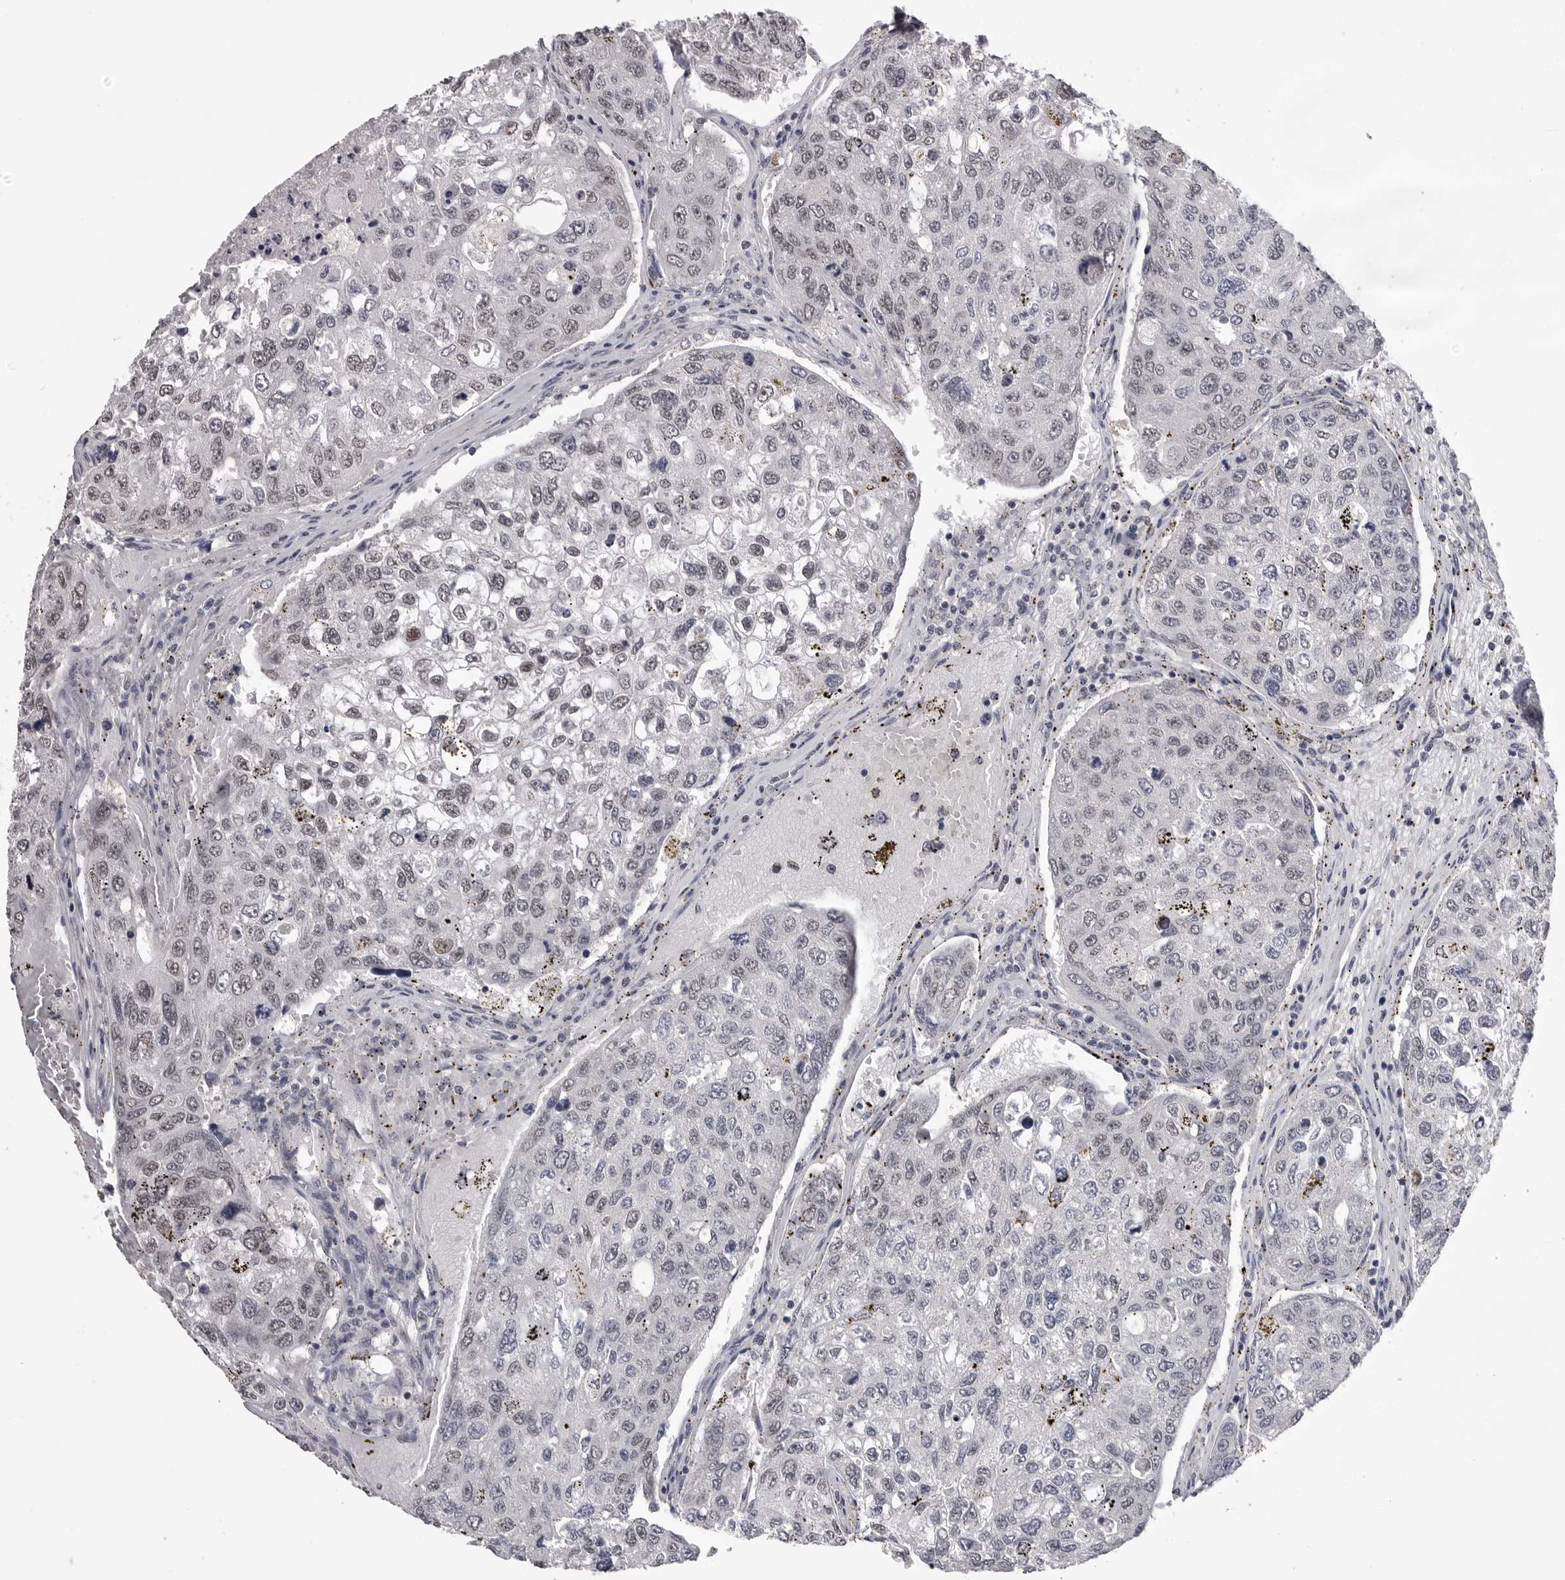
{"staining": {"intensity": "weak", "quantity": "25%-75%", "location": "nuclear"}, "tissue": "urothelial cancer", "cell_type": "Tumor cells", "image_type": "cancer", "snomed": [{"axis": "morphology", "description": "Urothelial carcinoma, High grade"}, {"axis": "topography", "description": "Lymph node"}, {"axis": "topography", "description": "Urinary bladder"}], "caption": "Weak nuclear staining for a protein is present in approximately 25%-75% of tumor cells of urothelial carcinoma (high-grade) using immunohistochemistry.", "gene": "DLG2", "patient": {"sex": "male", "age": 51}}